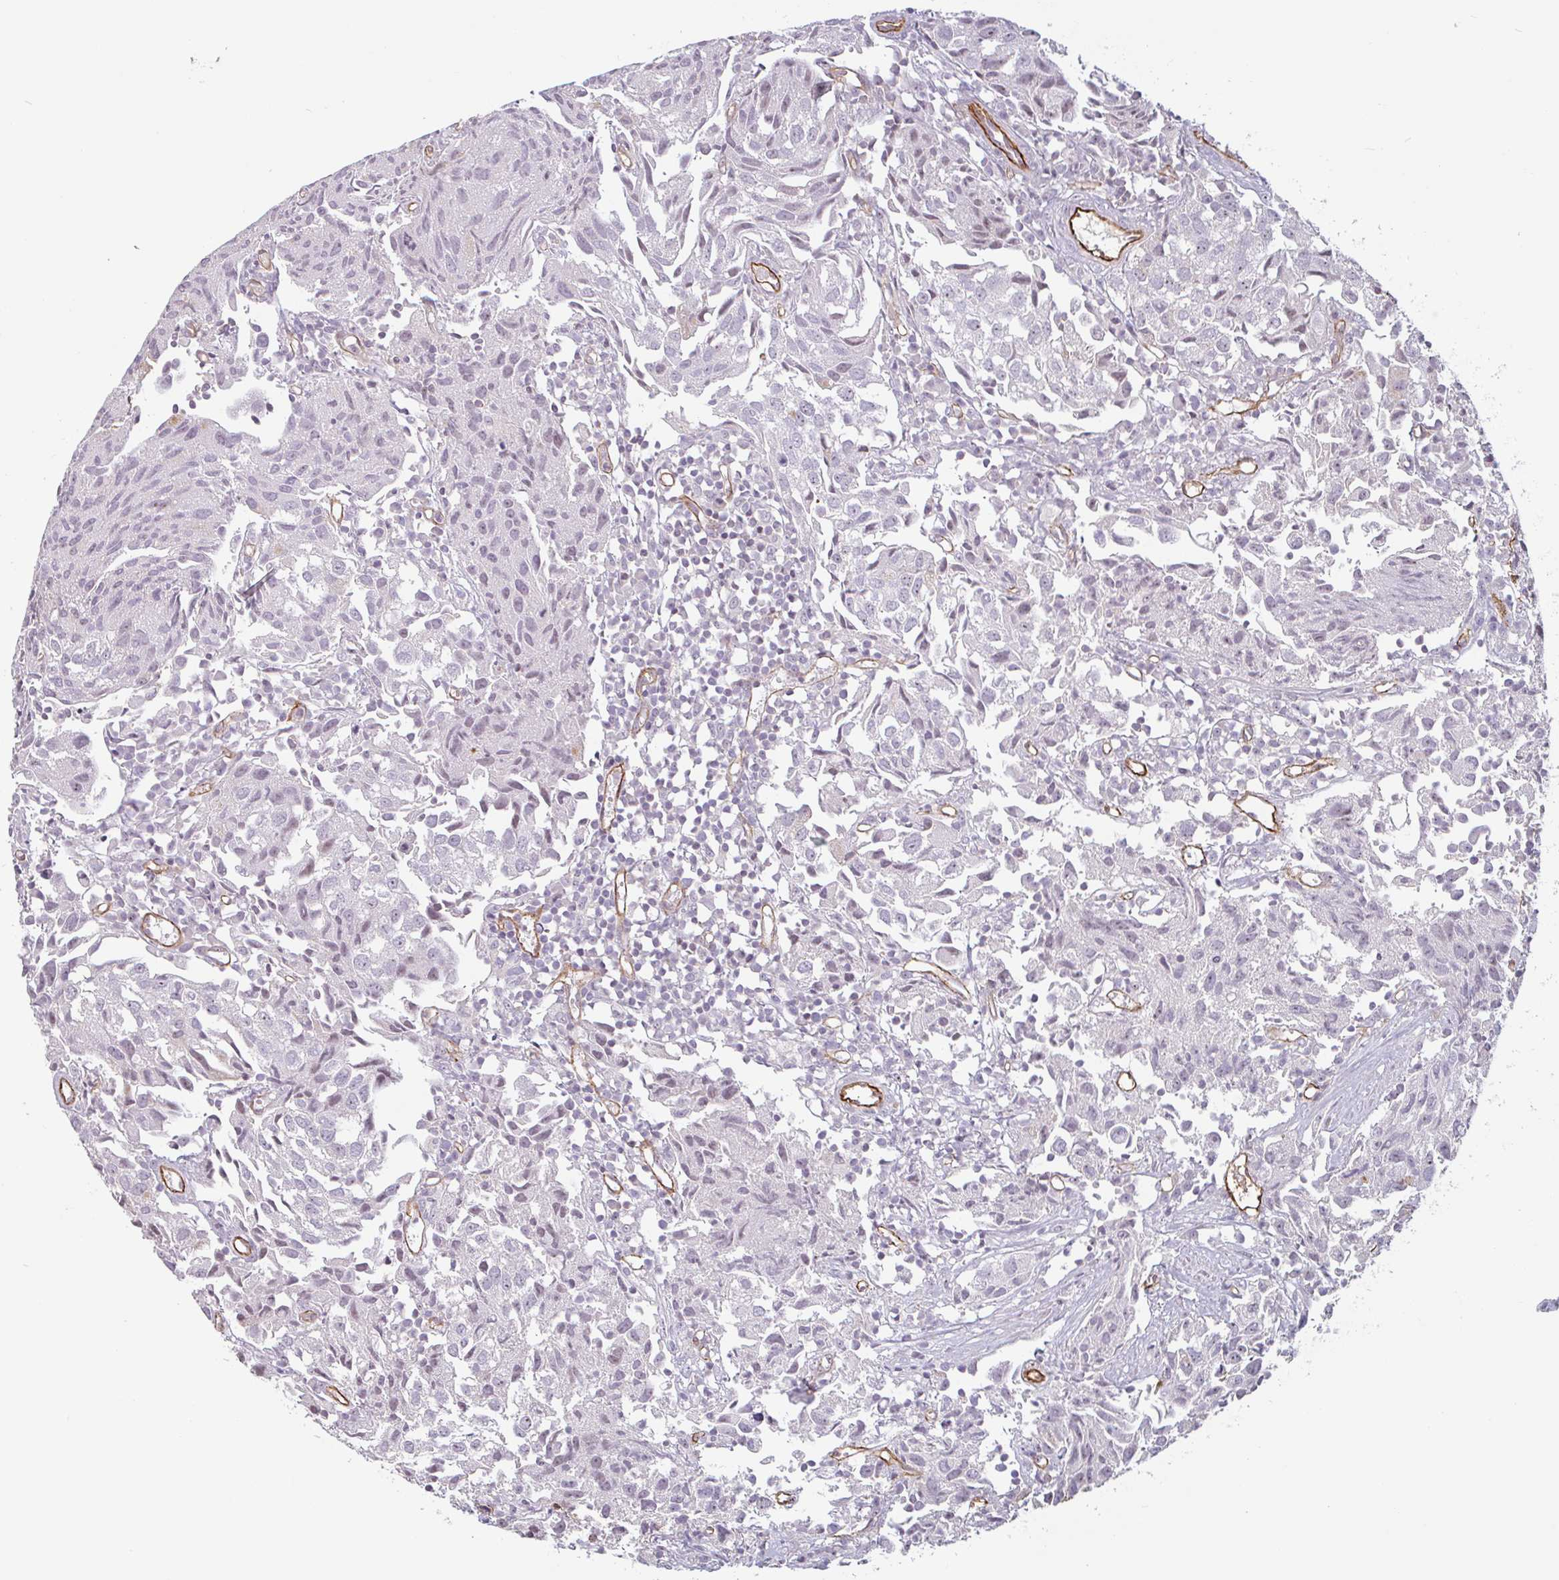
{"staining": {"intensity": "negative", "quantity": "none", "location": "none"}, "tissue": "urothelial cancer", "cell_type": "Tumor cells", "image_type": "cancer", "snomed": [{"axis": "morphology", "description": "Urothelial carcinoma, High grade"}, {"axis": "topography", "description": "Urinary bladder"}], "caption": "Urothelial cancer was stained to show a protein in brown. There is no significant expression in tumor cells.", "gene": "ZNF689", "patient": {"sex": "female", "age": 75}}